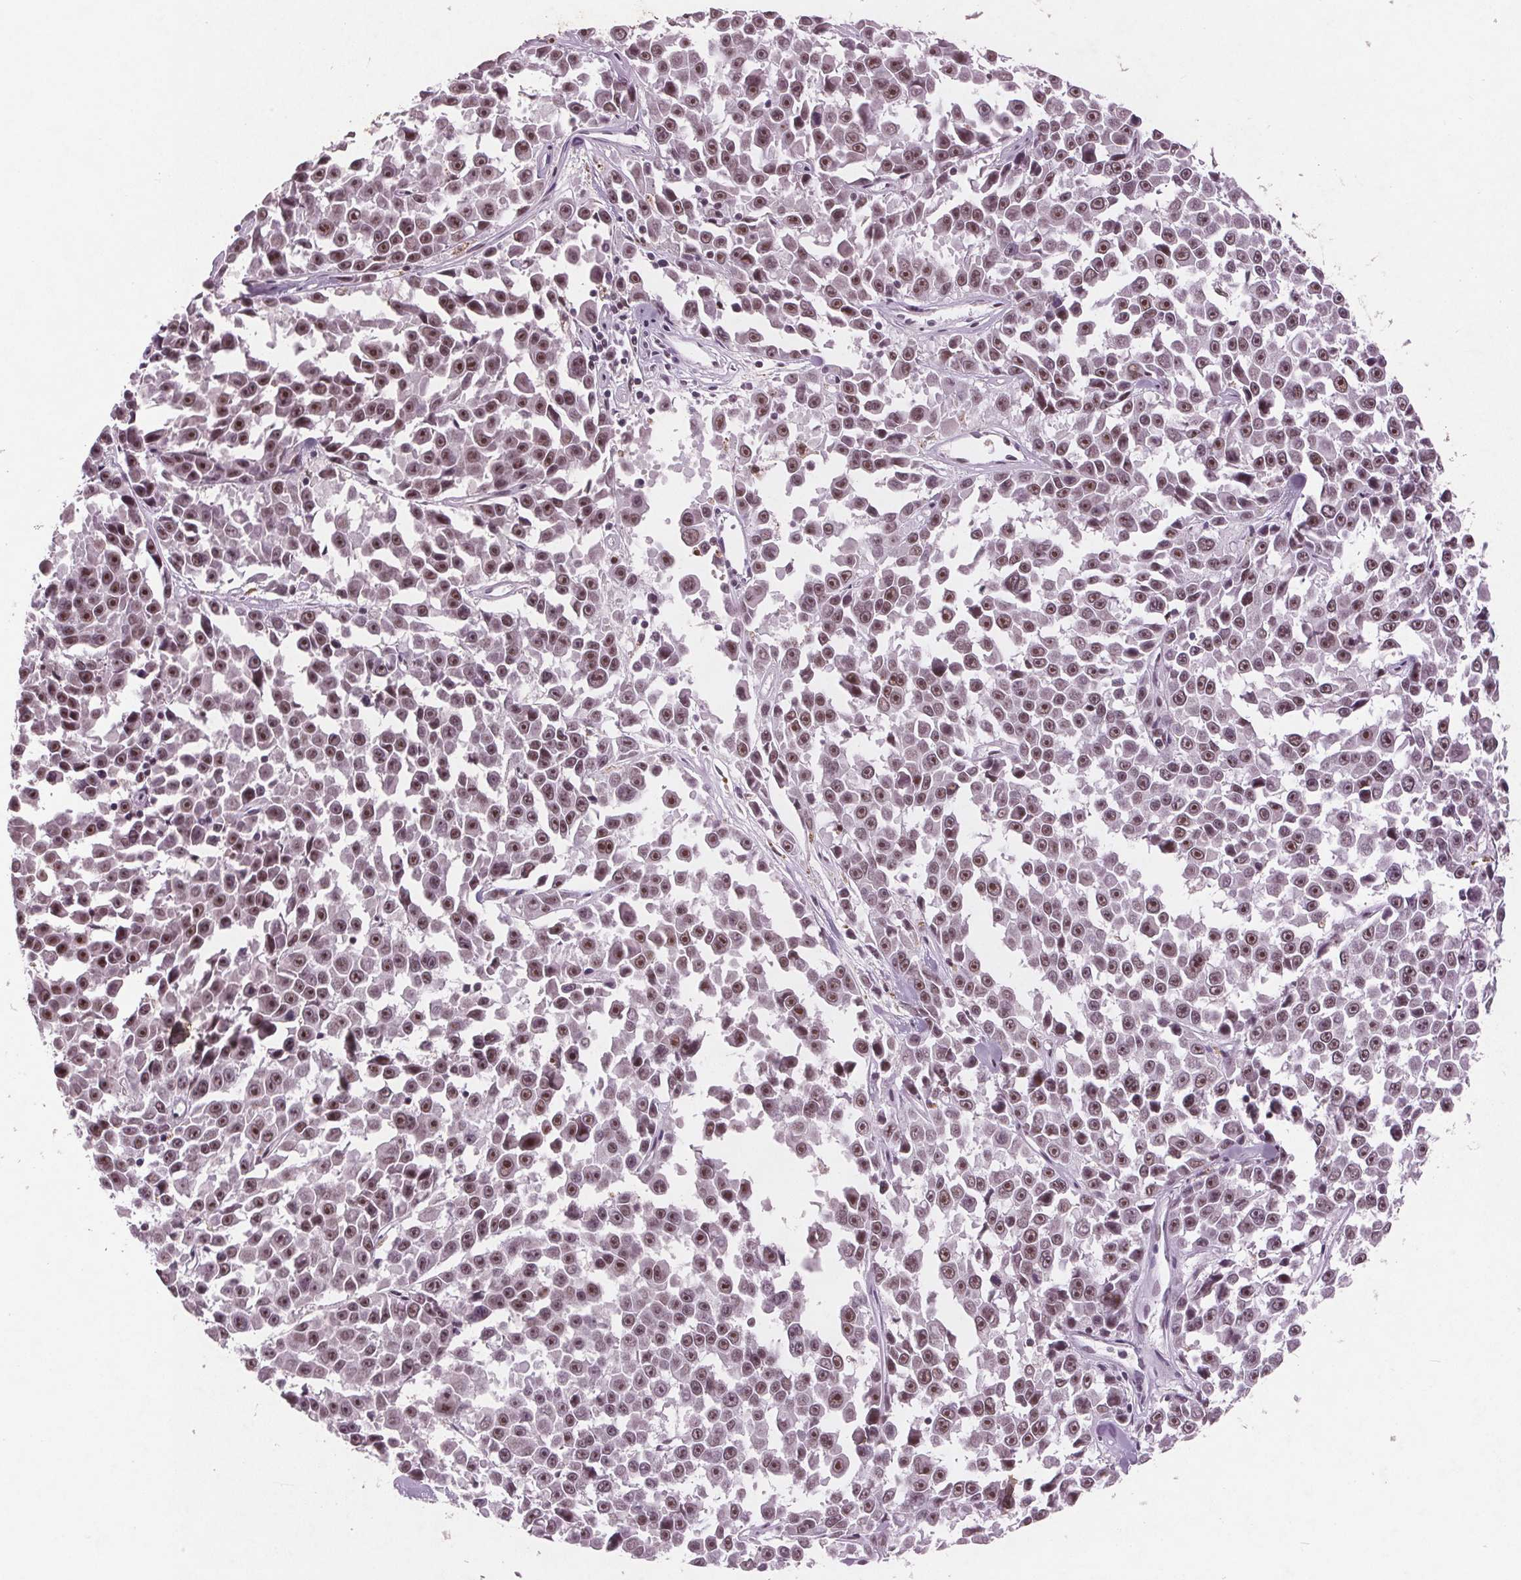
{"staining": {"intensity": "moderate", "quantity": ">75%", "location": "nuclear"}, "tissue": "melanoma", "cell_type": "Tumor cells", "image_type": "cancer", "snomed": [{"axis": "morphology", "description": "Malignant melanoma, NOS"}, {"axis": "topography", "description": "Skin"}], "caption": "Immunohistochemical staining of human melanoma displays medium levels of moderate nuclear expression in approximately >75% of tumor cells.", "gene": "RPS6KA2", "patient": {"sex": "female", "age": 66}}